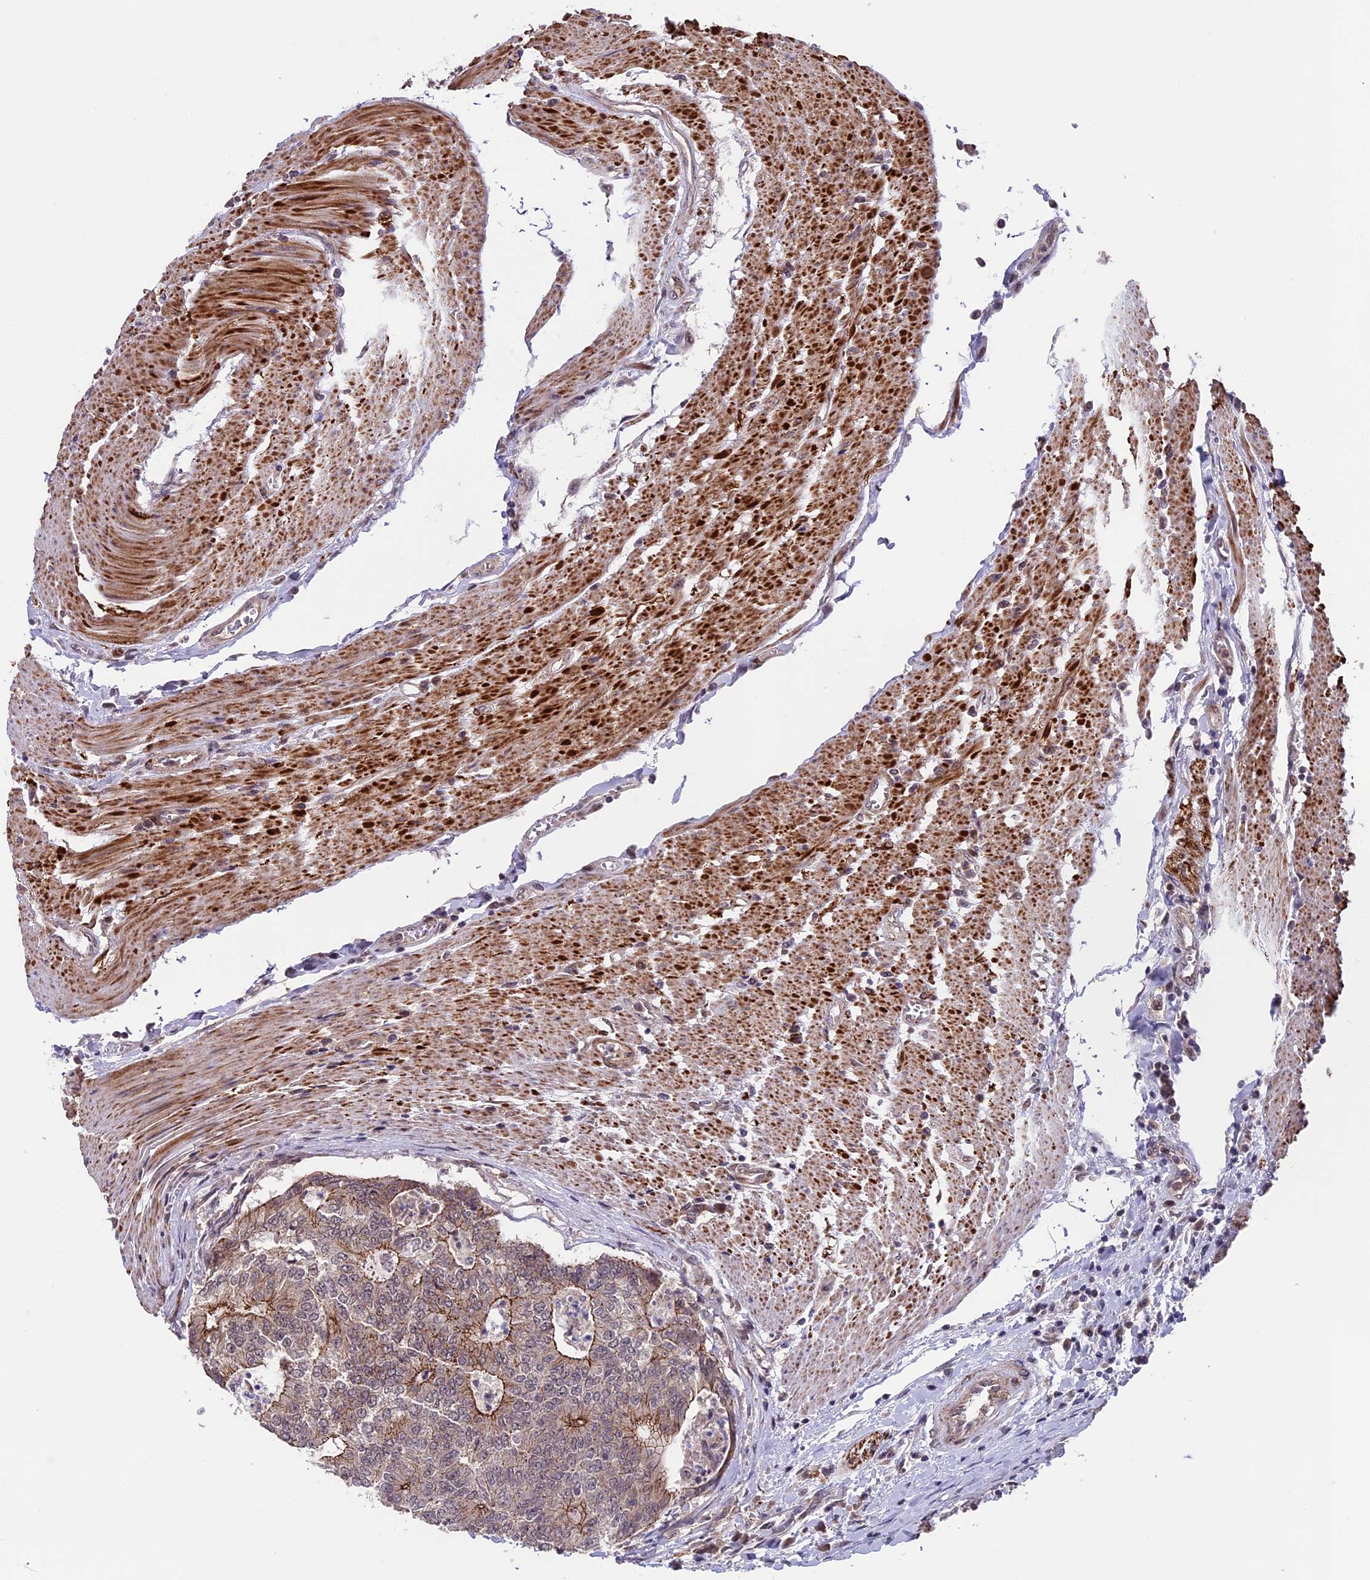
{"staining": {"intensity": "moderate", "quantity": "25%-75%", "location": "cytoplasmic/membranous"}, "tissue": "colorectal cancer", "cell_type": "Tumor cells", "image_type": "cancer", "snomed": [{"axis": "morphology", "description": "Adenocarcinoma, NOS"}, {"axis": "topography", "description": "Colon"}], "caption": "Protein analysis of colorectal cancer tissue shows moderate cytoplasmic/membranous staining in about 25%-75% of tumor cells. (IHC, brightfield microscopy, high magnification).", "gene": "SIPA1L3", "patient": {"sex": "female", "age": 67}}